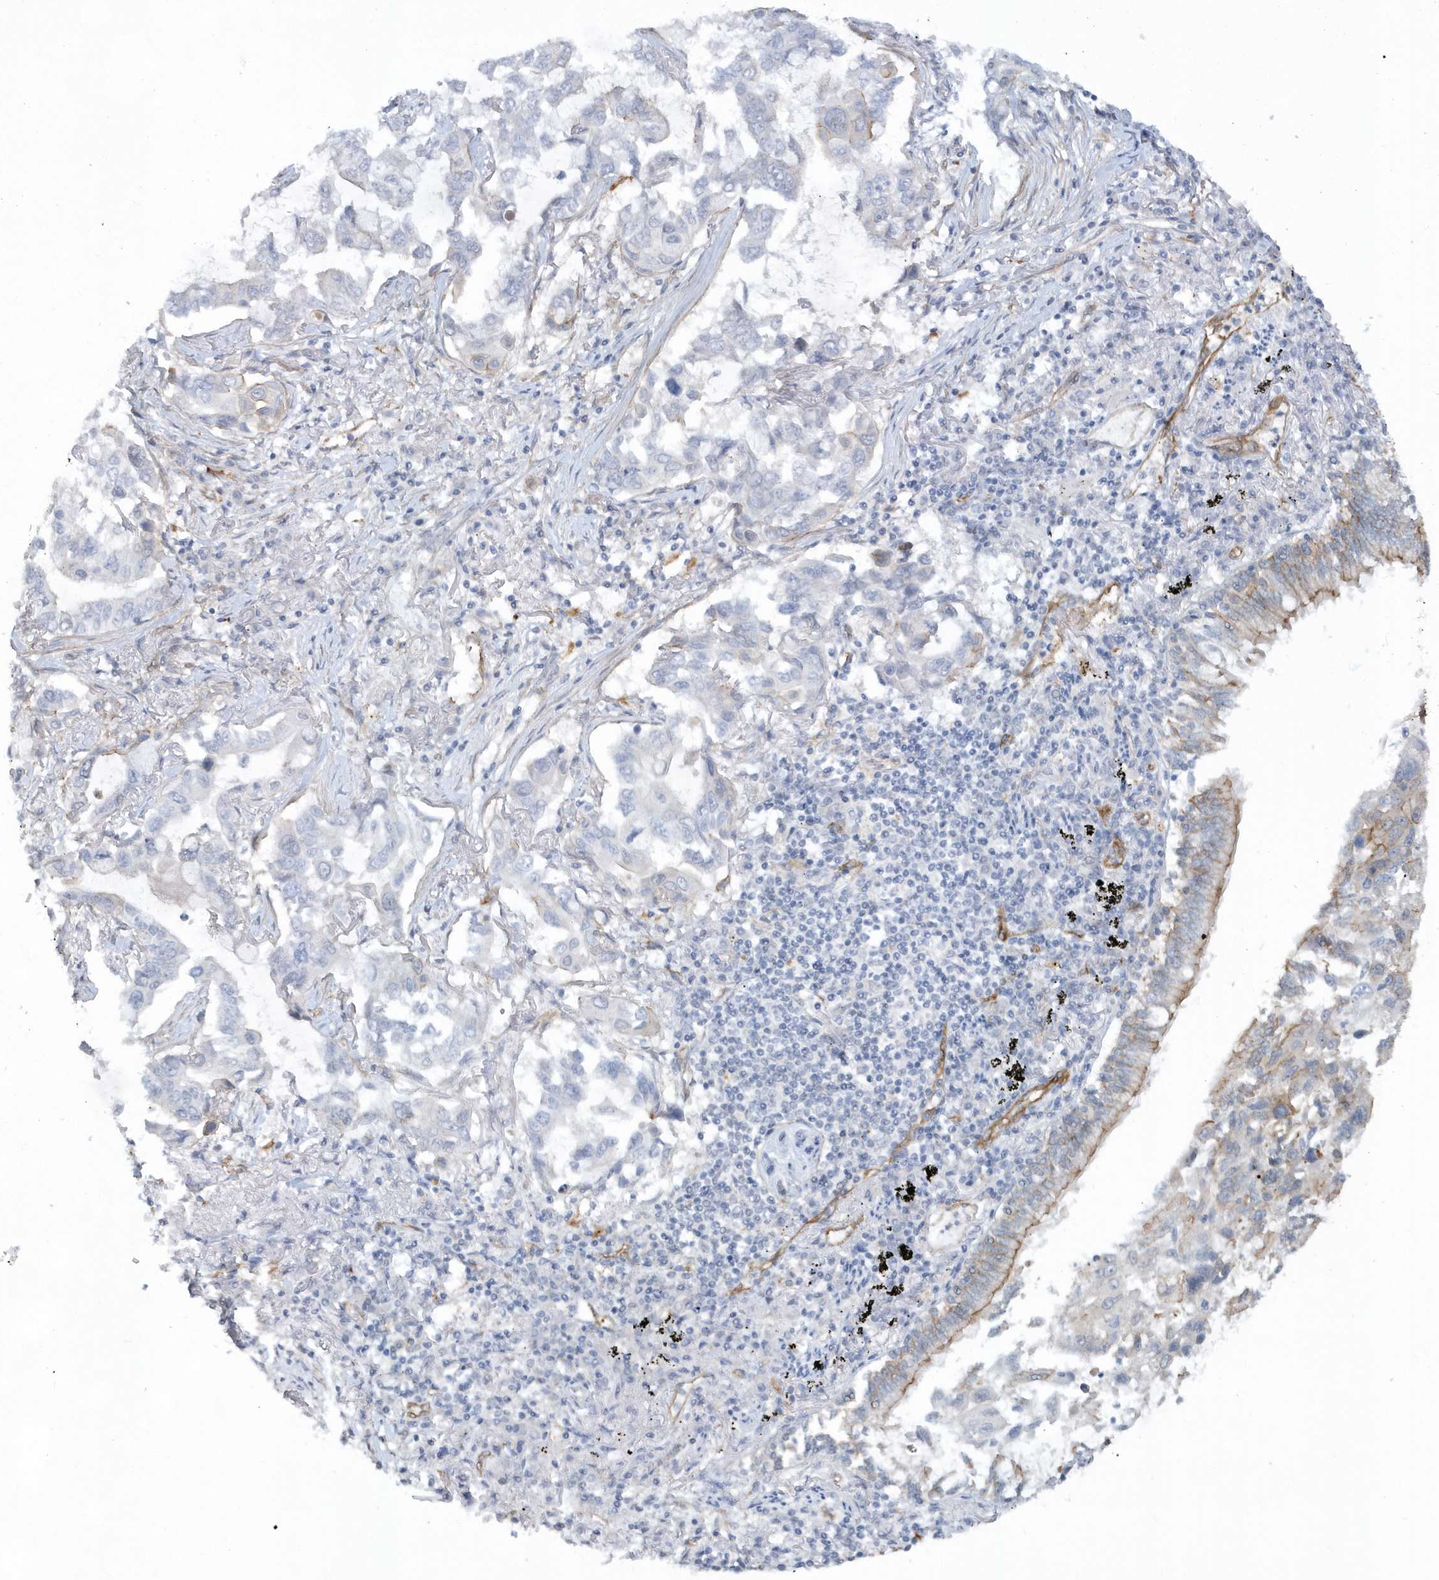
{"staining": {"intensity": "negative", "quantity": "none", "location": "none"}, "tissue": "lung cancer", "cell_type": "Tumor cells", "image_type": "cancer", "snomed": [{"axis": "morphology", "description": "Adenocarcinoma, NOS"}, {"axis": "topography", "description": "Lung"}], "caption": "Lung adenocarcinoma was stained to show a protein in brown. There is no significant expression in tumor cells.", "gene": "RAI14", "patient": {"sex": "male", "age": 64}}